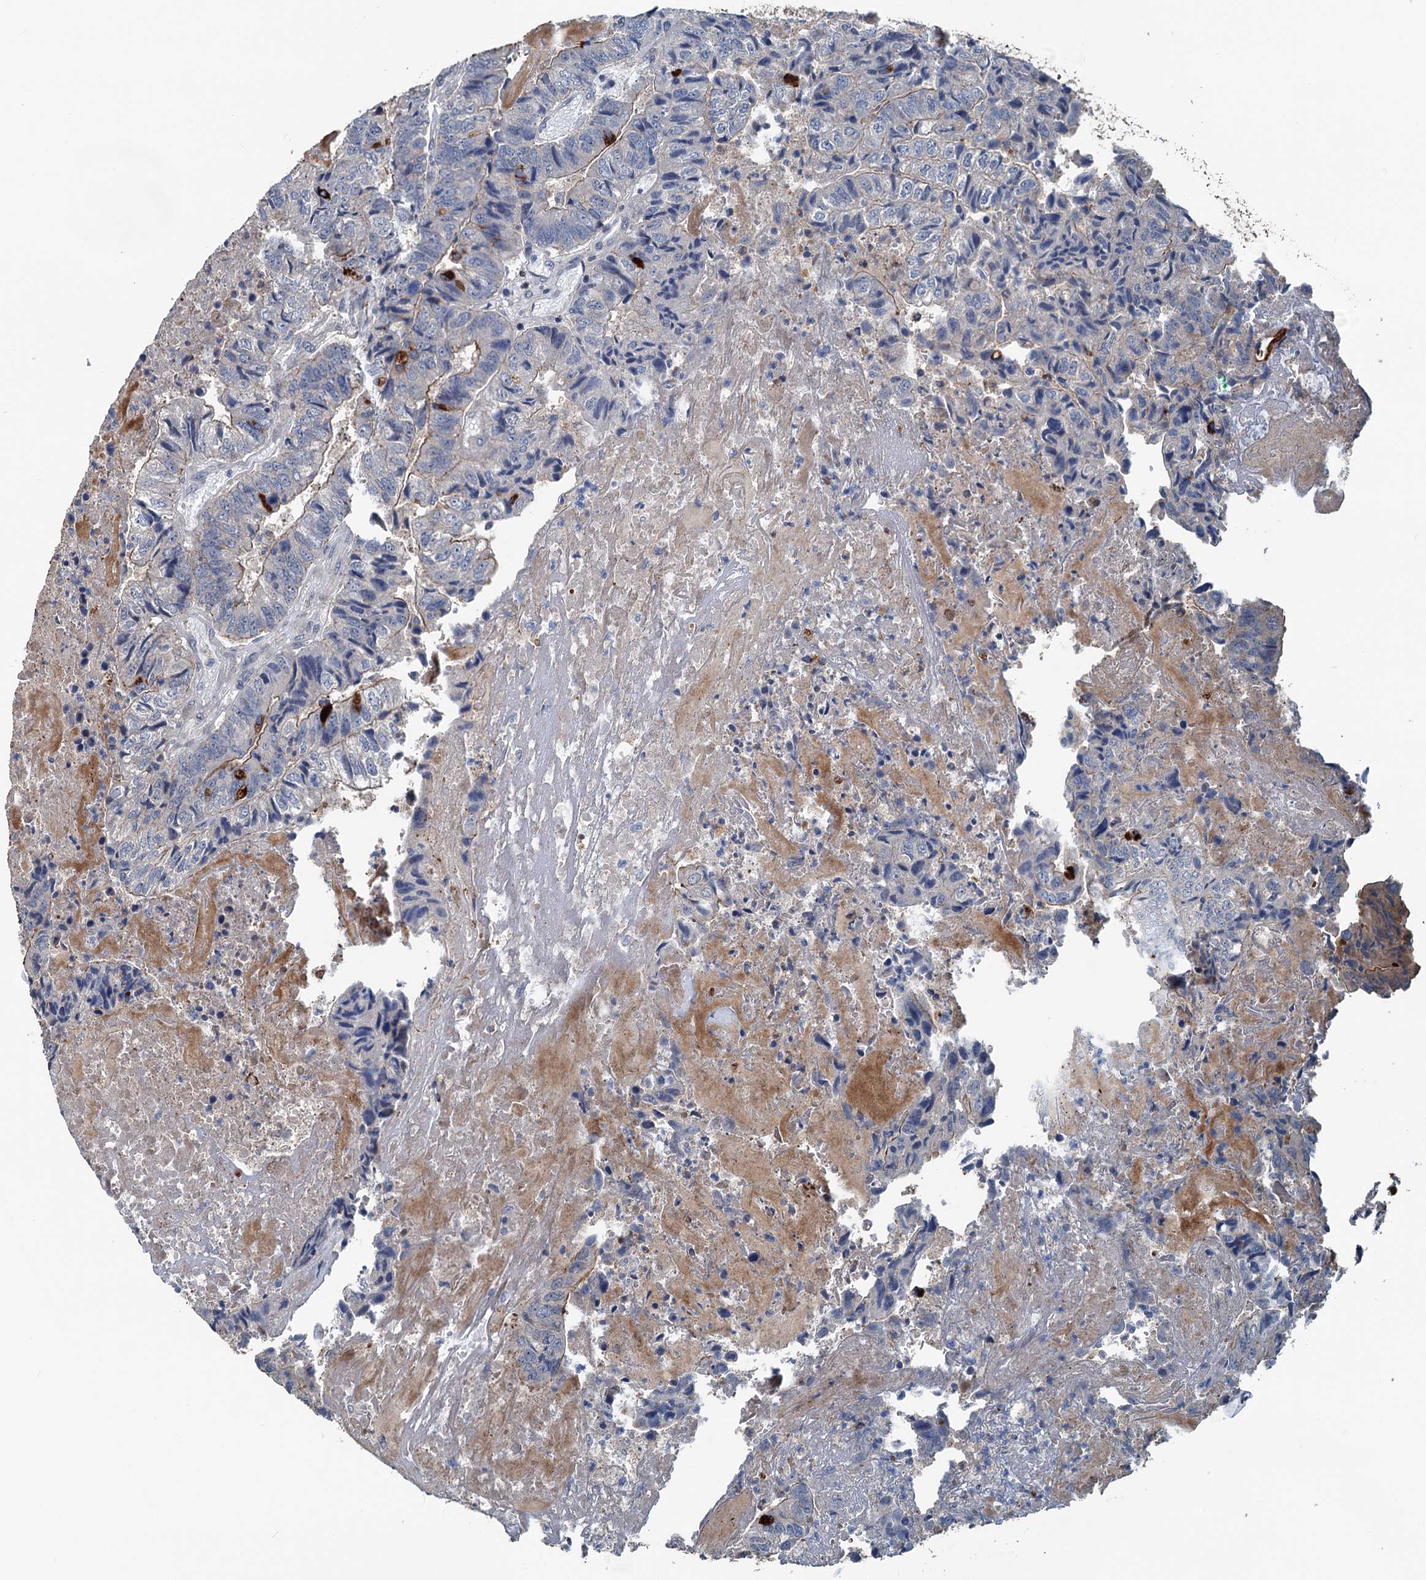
{"staining": {"intensity": "moderate", "quantity": "<25%", "location": "cytoplasmic/membranous"}, "tissue": "colorectal cancer", "cell_type": "Tumor cells", "image_type": "cancer", "snomed": [{"axis": "morphology", "description": "Adenocarcinoma, NOS"}, {"axis": "topography", "description": "Colon"}], "caption": "A brown stain highlights moderate cytoplasmic/membranous staining of a protein in human colorectal adenocarcinoma tumor cells.", "gene": "TEDC1", "patient": {"sex": "female", "age": 67}}